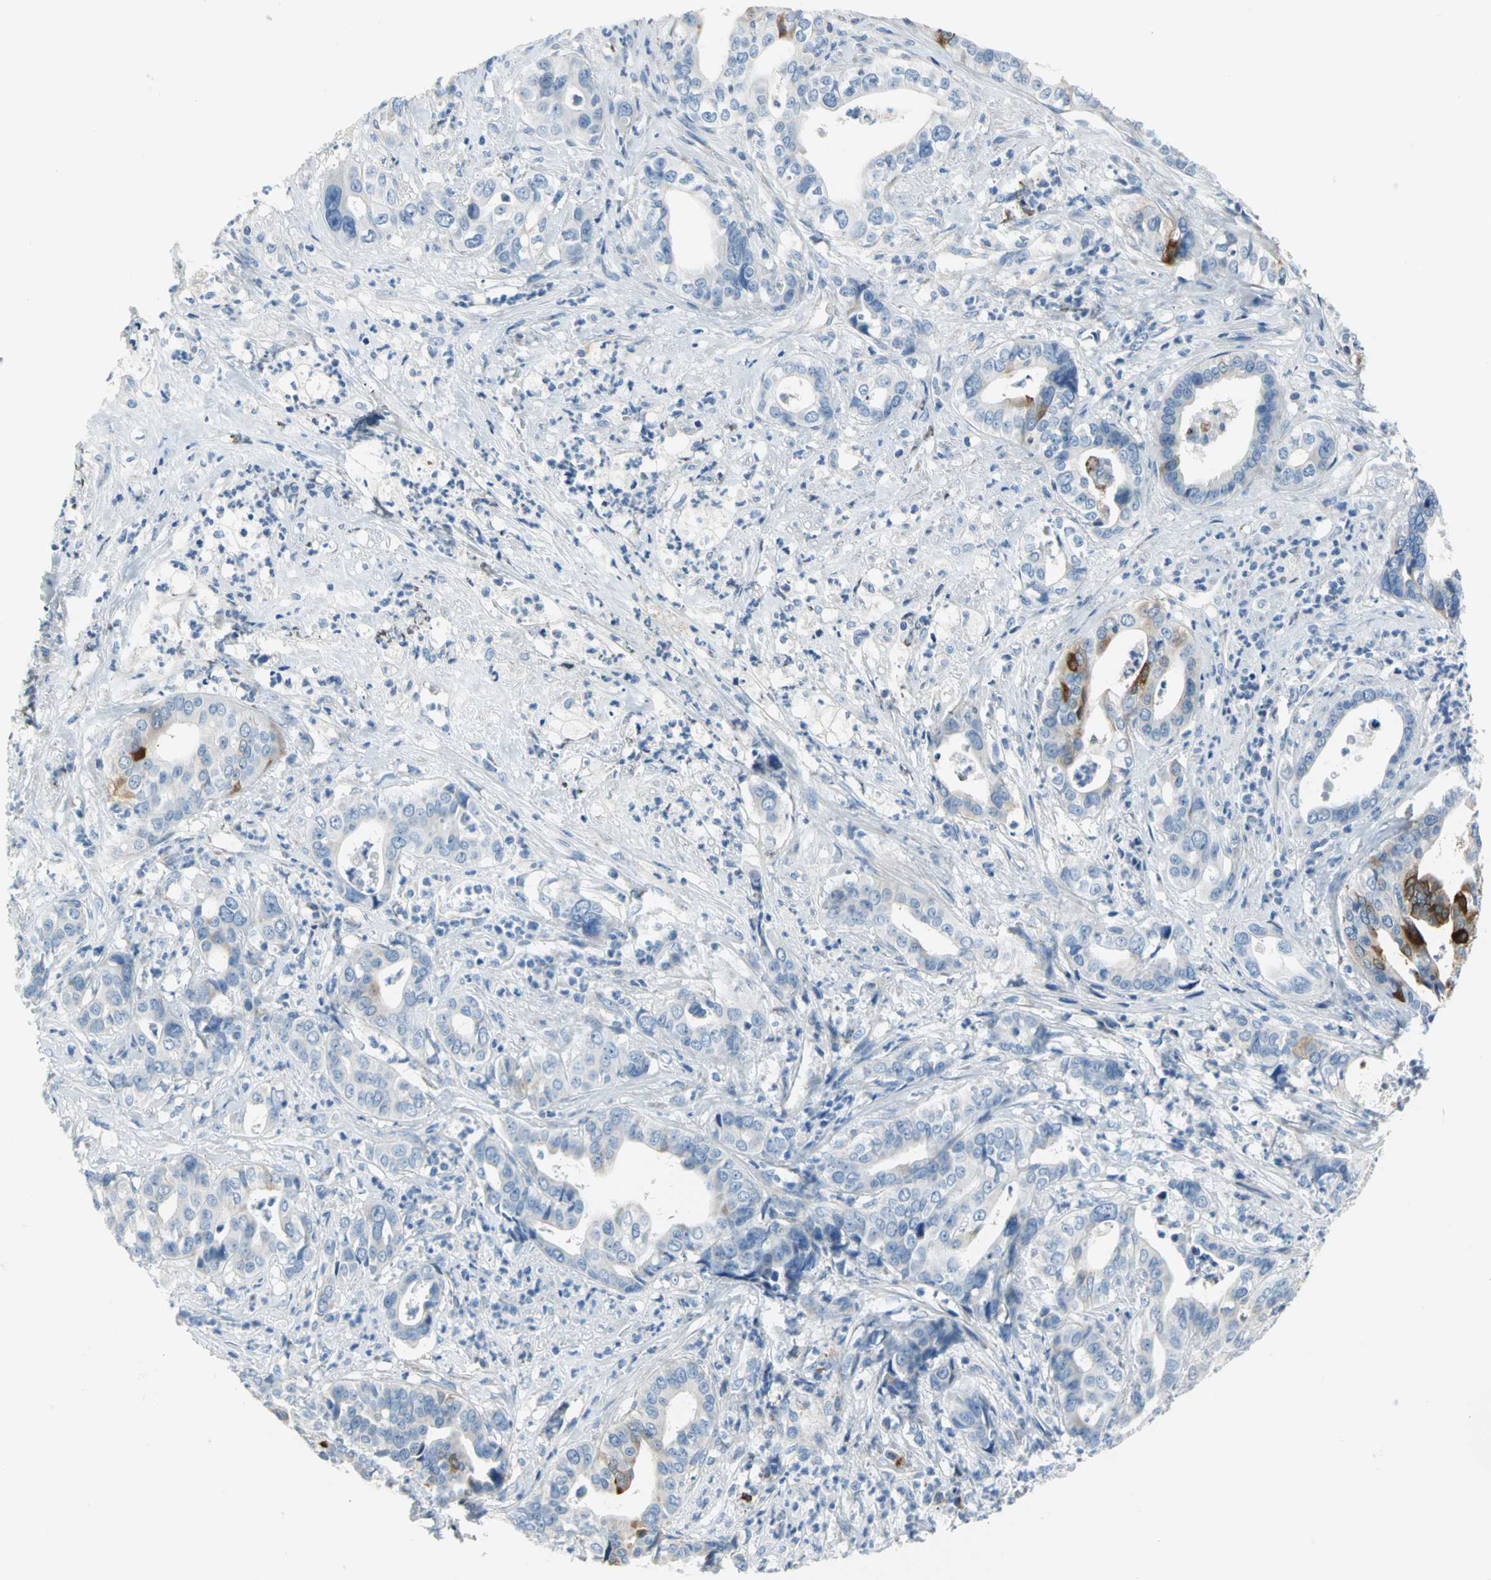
{"staining": {"intensity": "strong", "quantity": "<25%", "location": "cytoplasmic/membranous"}, "tissue": "liver cancer", "cell_type": "Tumor cells", "image_type": "cancer", "snomed": [{"axis": "morphology", "description": "Cholangiocarcinoma"}, {"axis": "topography", "description": "Liver"}], "caption": "Cholangiocarcinoma (liver) stained with a brown dye demonstrates strong cytoplasmic/membranous positive positivity in about <25% of tumor cells.", "gene": "ALOX15", "patient": {"sex": "female", "age": 61}}